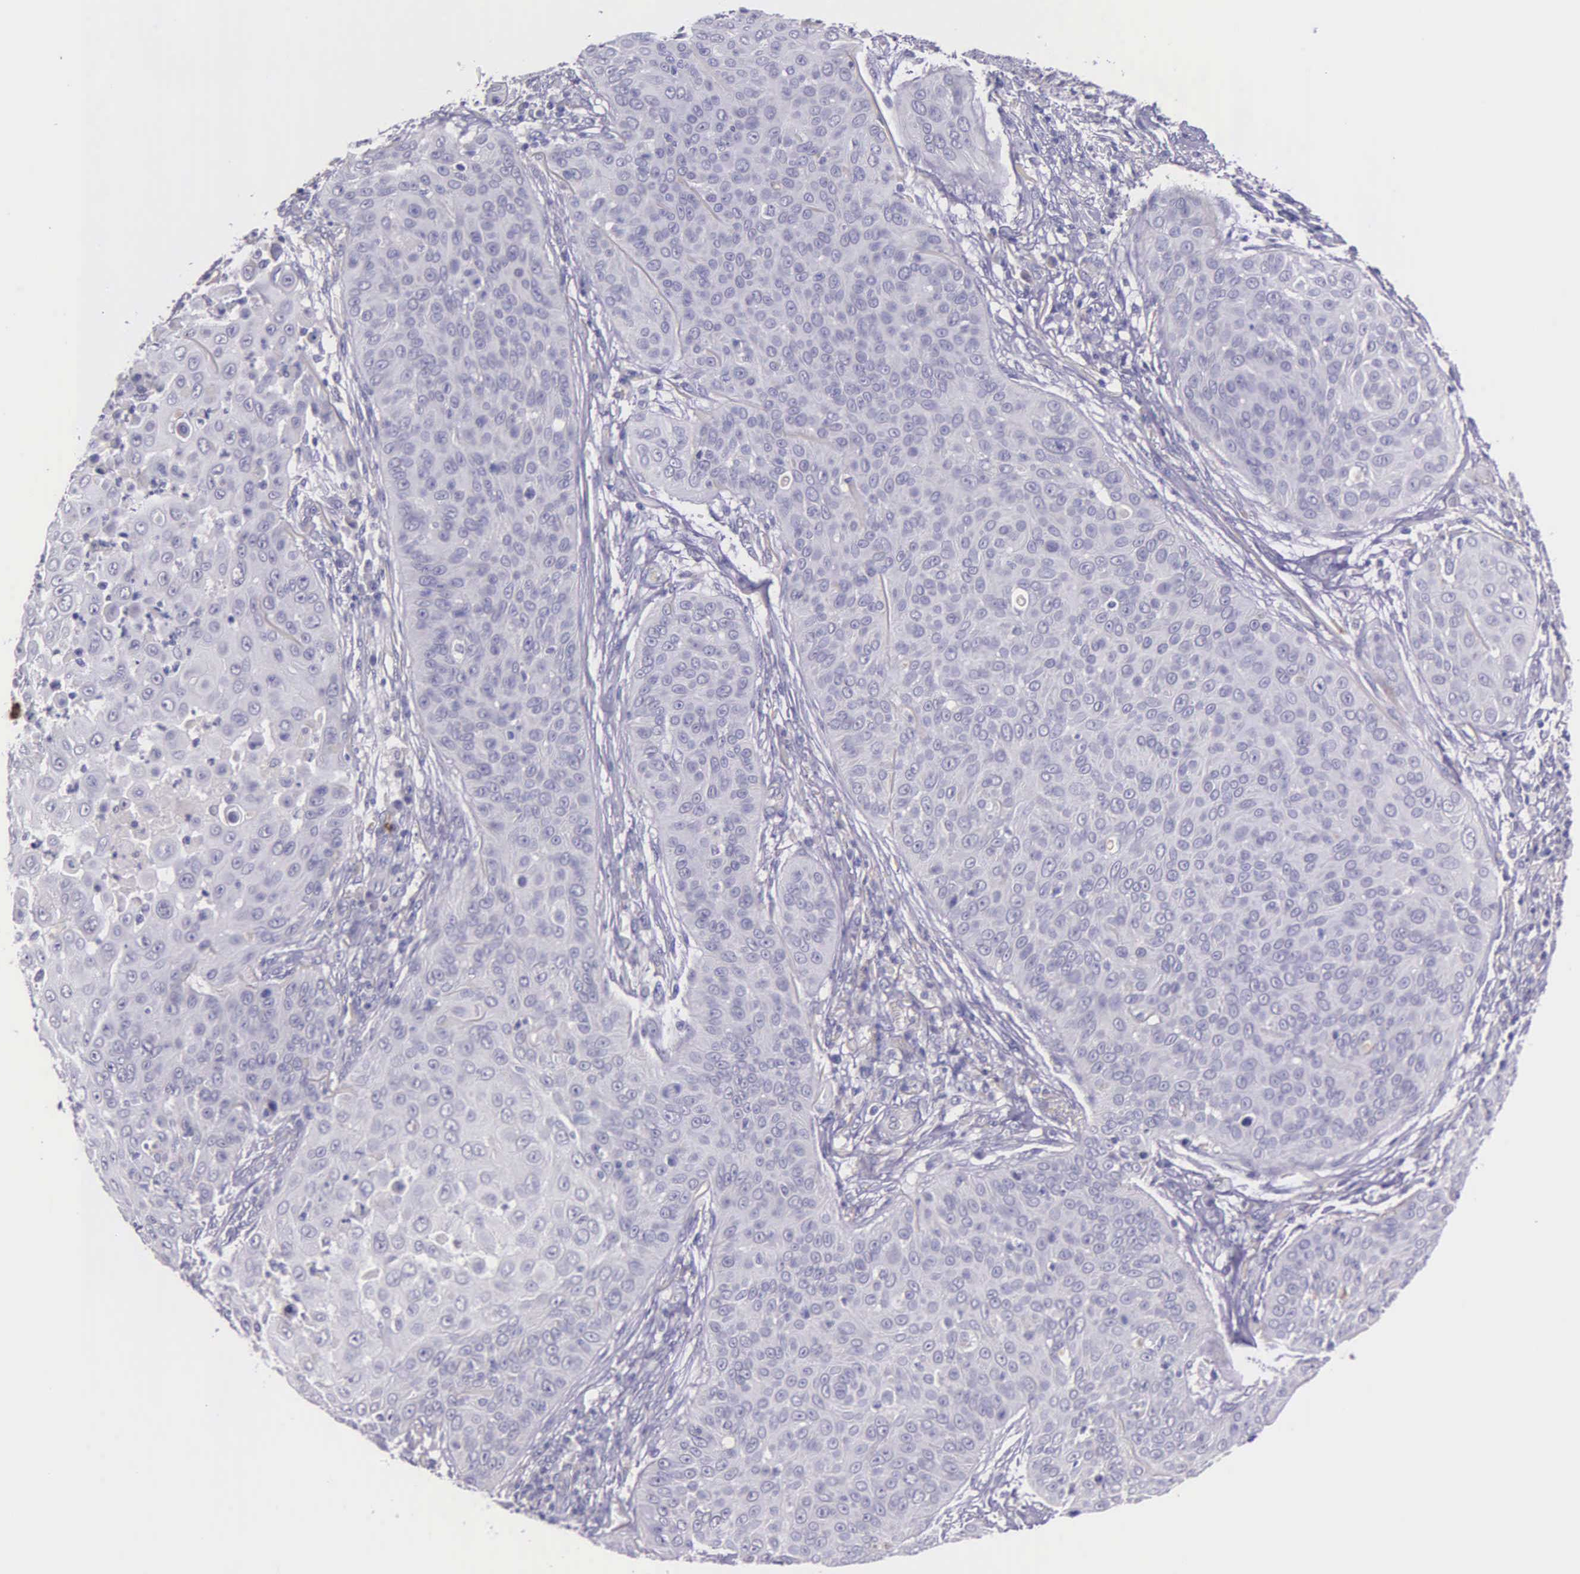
{"staining": {"intensity": "negative", "quantity": "none", "location": "none"}, "tissue": "skin cancer", "cell_type": "Tumor cells", "image_type": "cancer", "snomed": [{"axis": "morphology", "description": "Squamous cell carcinoma, NOS"}, {"axis": "topography", "description": "Skin"}], "caption": "Skin cancer (squamous cell carcinoma) was stained to show a protein in brown. There is no significant expression in tumor cells.", "gene": "THSD7A", "patient": {"sex": "male", "age": 82}}